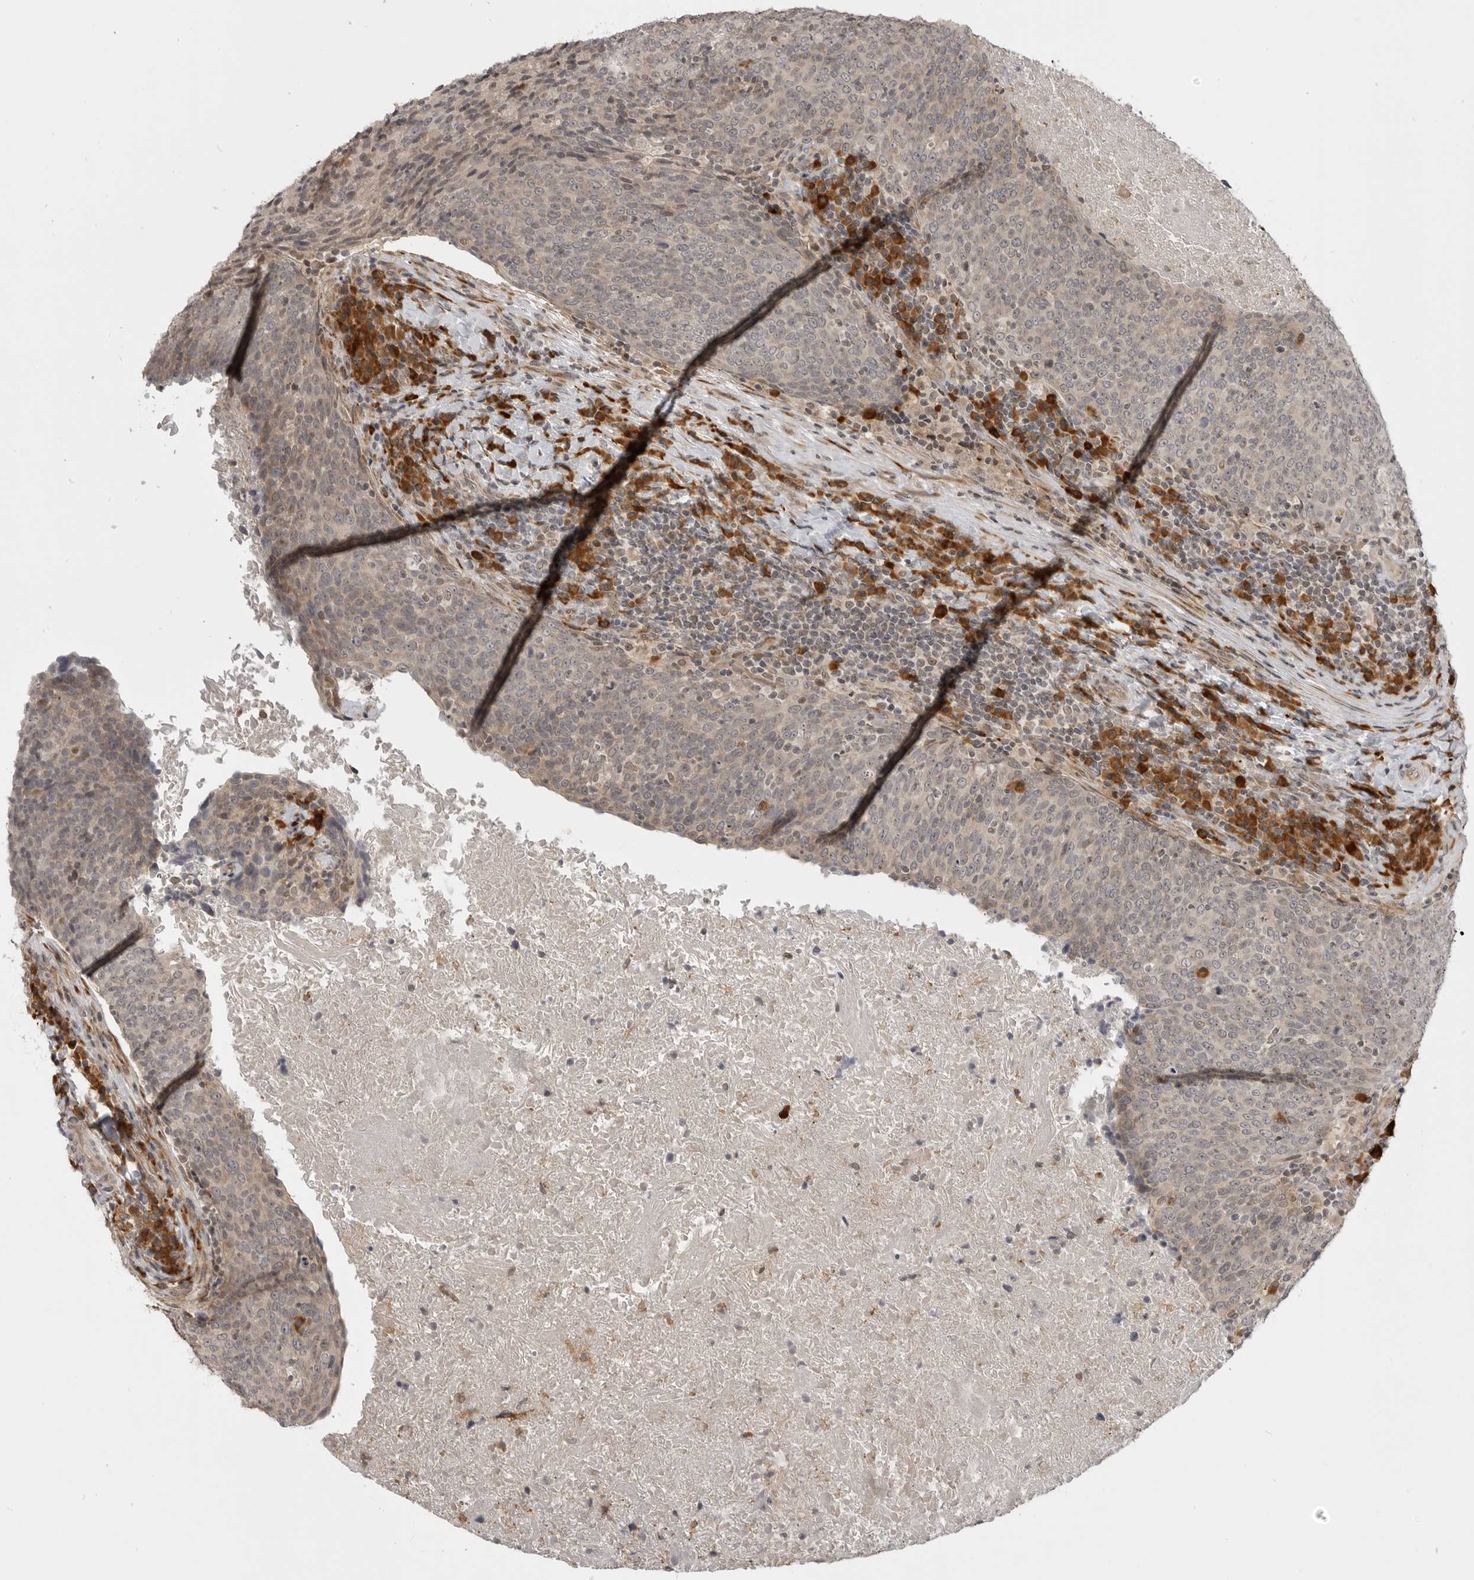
{"staining": {"intensity": "weak", "quantity": "<25%", "location": "cytoplasmic/membranous"}, "tissue": "head and neck cancer", "cell_type": "Tumor cells", "image_type": "cancer", "snomed": [{"axis": "morphology", "description": "Squamous cell carcinoma, NOS"}, {"axis": "morphology", "description": "Squamous cell carcinoma, metastatic, NOS"}, {"axis": "topography", "description": "Lymph node"}, {"axis": "topography", "description": "Head-Neck"}], "caption": "The image exhibits no staining of tumor cells in head and neck cancer (squamous cell carcinoma). The staining is performed using DAB brown chromogen with nuclei counter-stained in using hematoxylin.", "gene": "CEP295NL", "patient": {"sex": "male", "age": 62}}